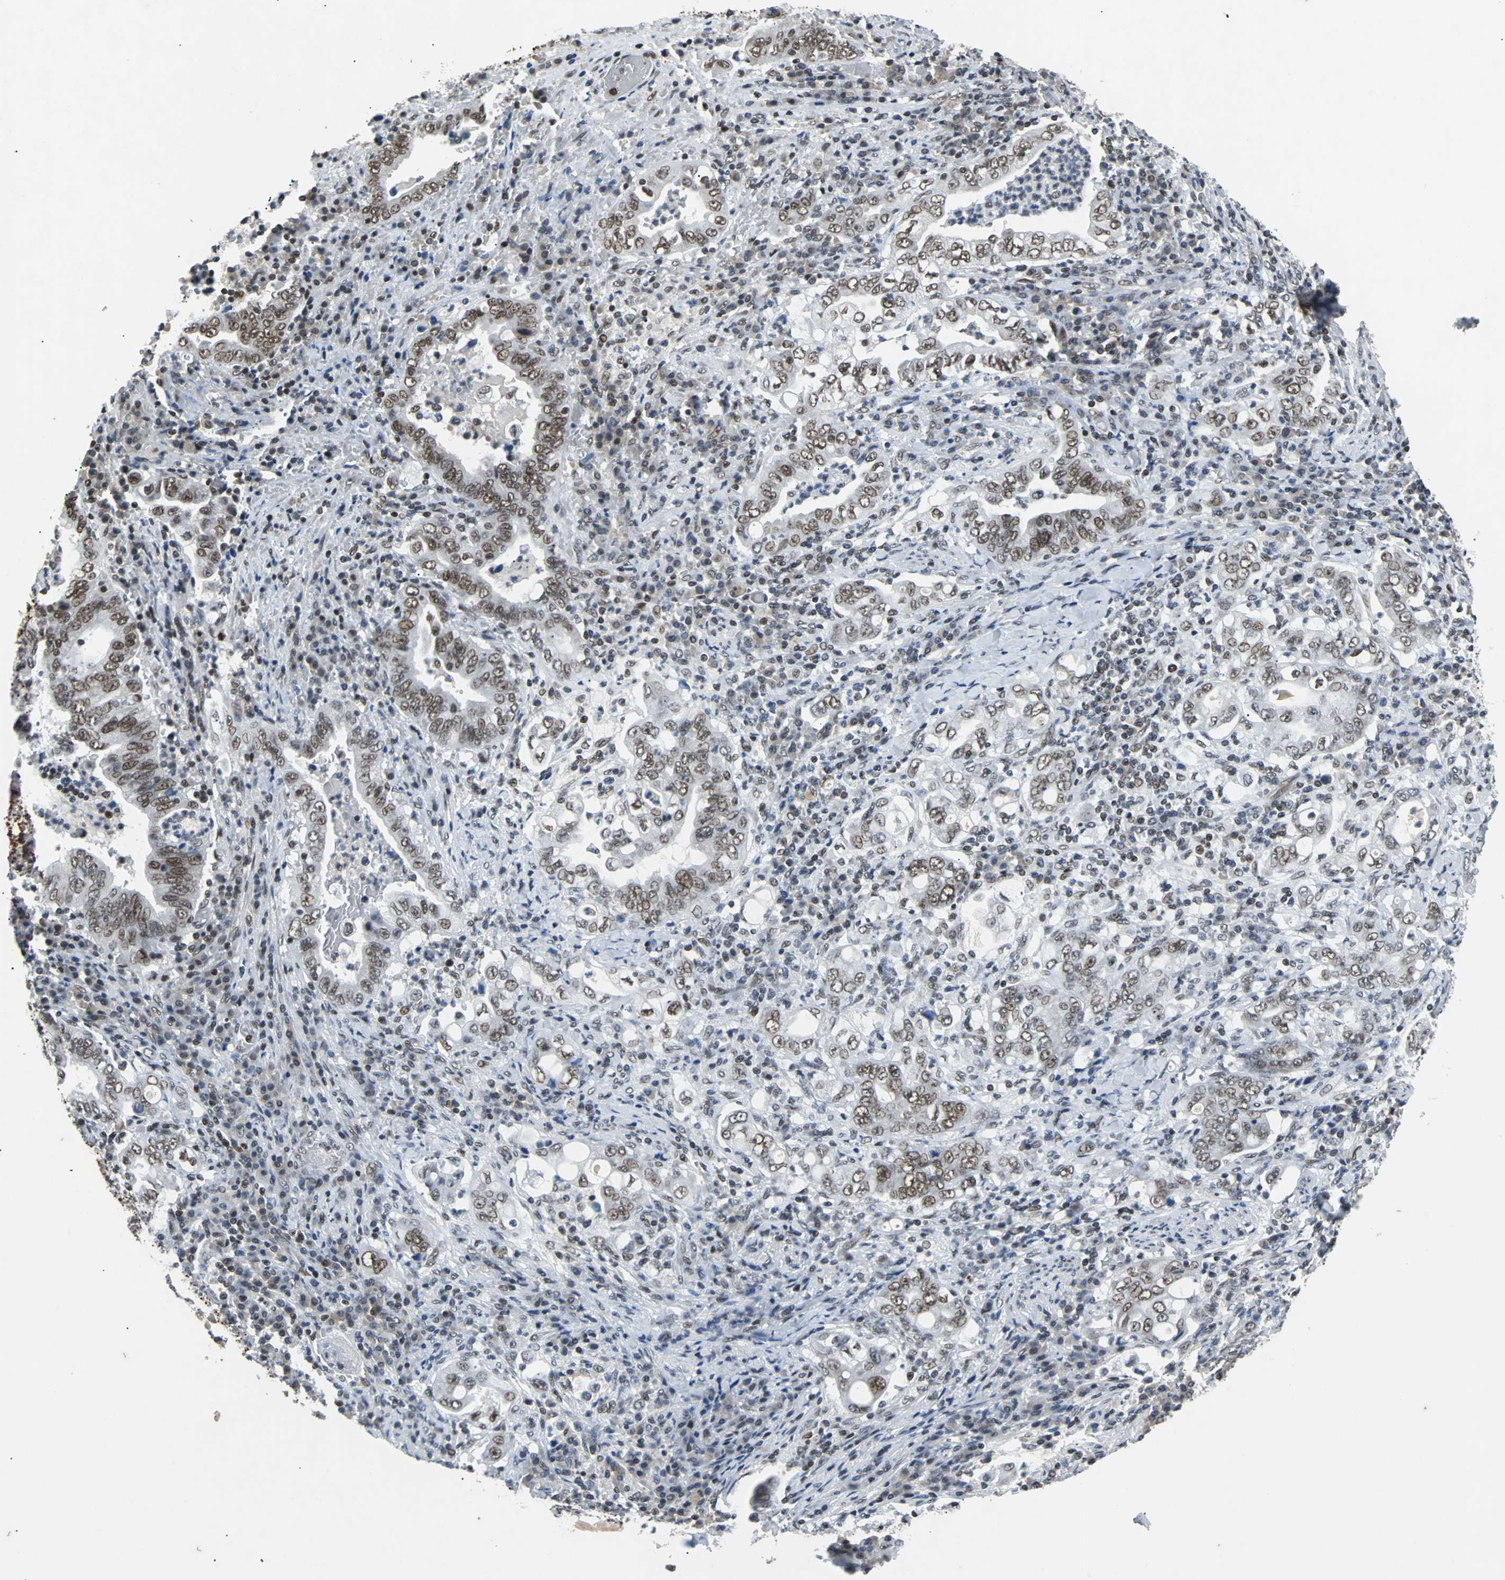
{"staining": {"intensity": "moderate", "quantity": ">75%", "location": "nuclear"}, "tissue": "stomach cancer", "cell_type": "Tumor cells", "image_type": "cancer", "snomed": [{"axis": "morphology", "description": "Normal tissue, NOS"}, {"axis": "morphology", "description": "Adenocarcinoma, NOS"}, {"axis": "topography", "description": "Esophagus"}, {"axis": "topography", "description": "Stomach, upper"}, {"axis": "topography", "description": "Peripheral nerve tissue"}], "caption": "DAB immunohistochemical staining of stomach adenocarcinoma shows moderate nuclear protein expression in approximately >75% of tumor cells. The staining was performed using DAB, with brown indicating positive protein expression. Nuclei are stained blue with hematoxylin.", "gene": "GATAD2A", "patient": {"sex": "male", "age": 62}}